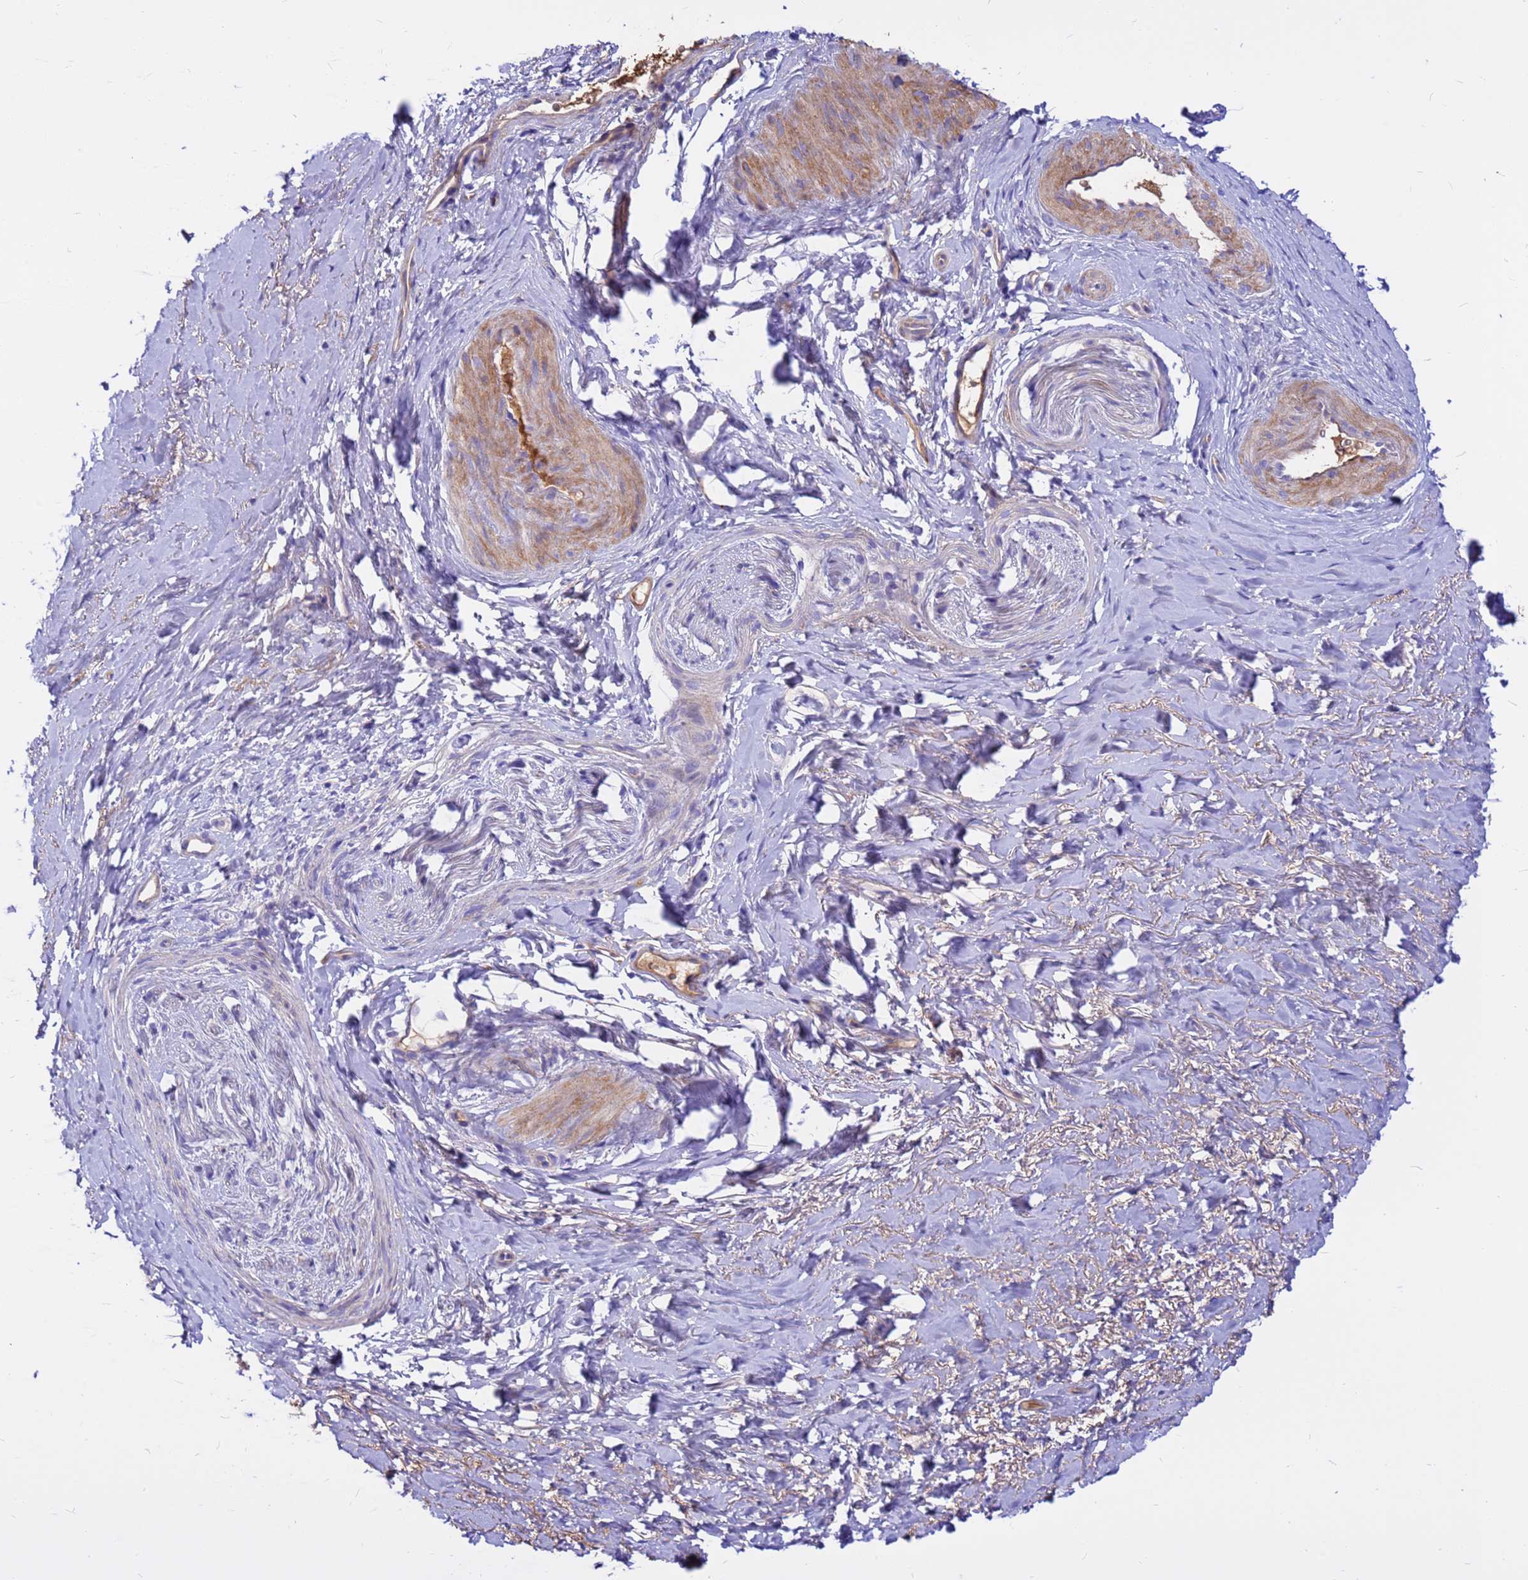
{"staining": {"intensity": "moderate", "quantity": "25%-75%", "location": "cytoplasmic/membranous"}, "tissue": "smooth muscle", "cell_type": "Smooth muscle cells", "image_type": "normal", "snomed": [{"axis": "morphology", "description": "Normal tissue, NOS"}, {"axis": "topography", "description": "Smooth muscle"}, {"axis": "topography", "description": "Peripheral nerve tissue"}], "caption": "A high-resolution micrograph shows immunohistochemistry staining of benign smooth muscle, which exhibits moderate cytoplasmic/membranous staining in about 25%-75% of smooth muscle cells.", "gene": "CRHBP", "patient": {"sex": "male", "age": 69}}